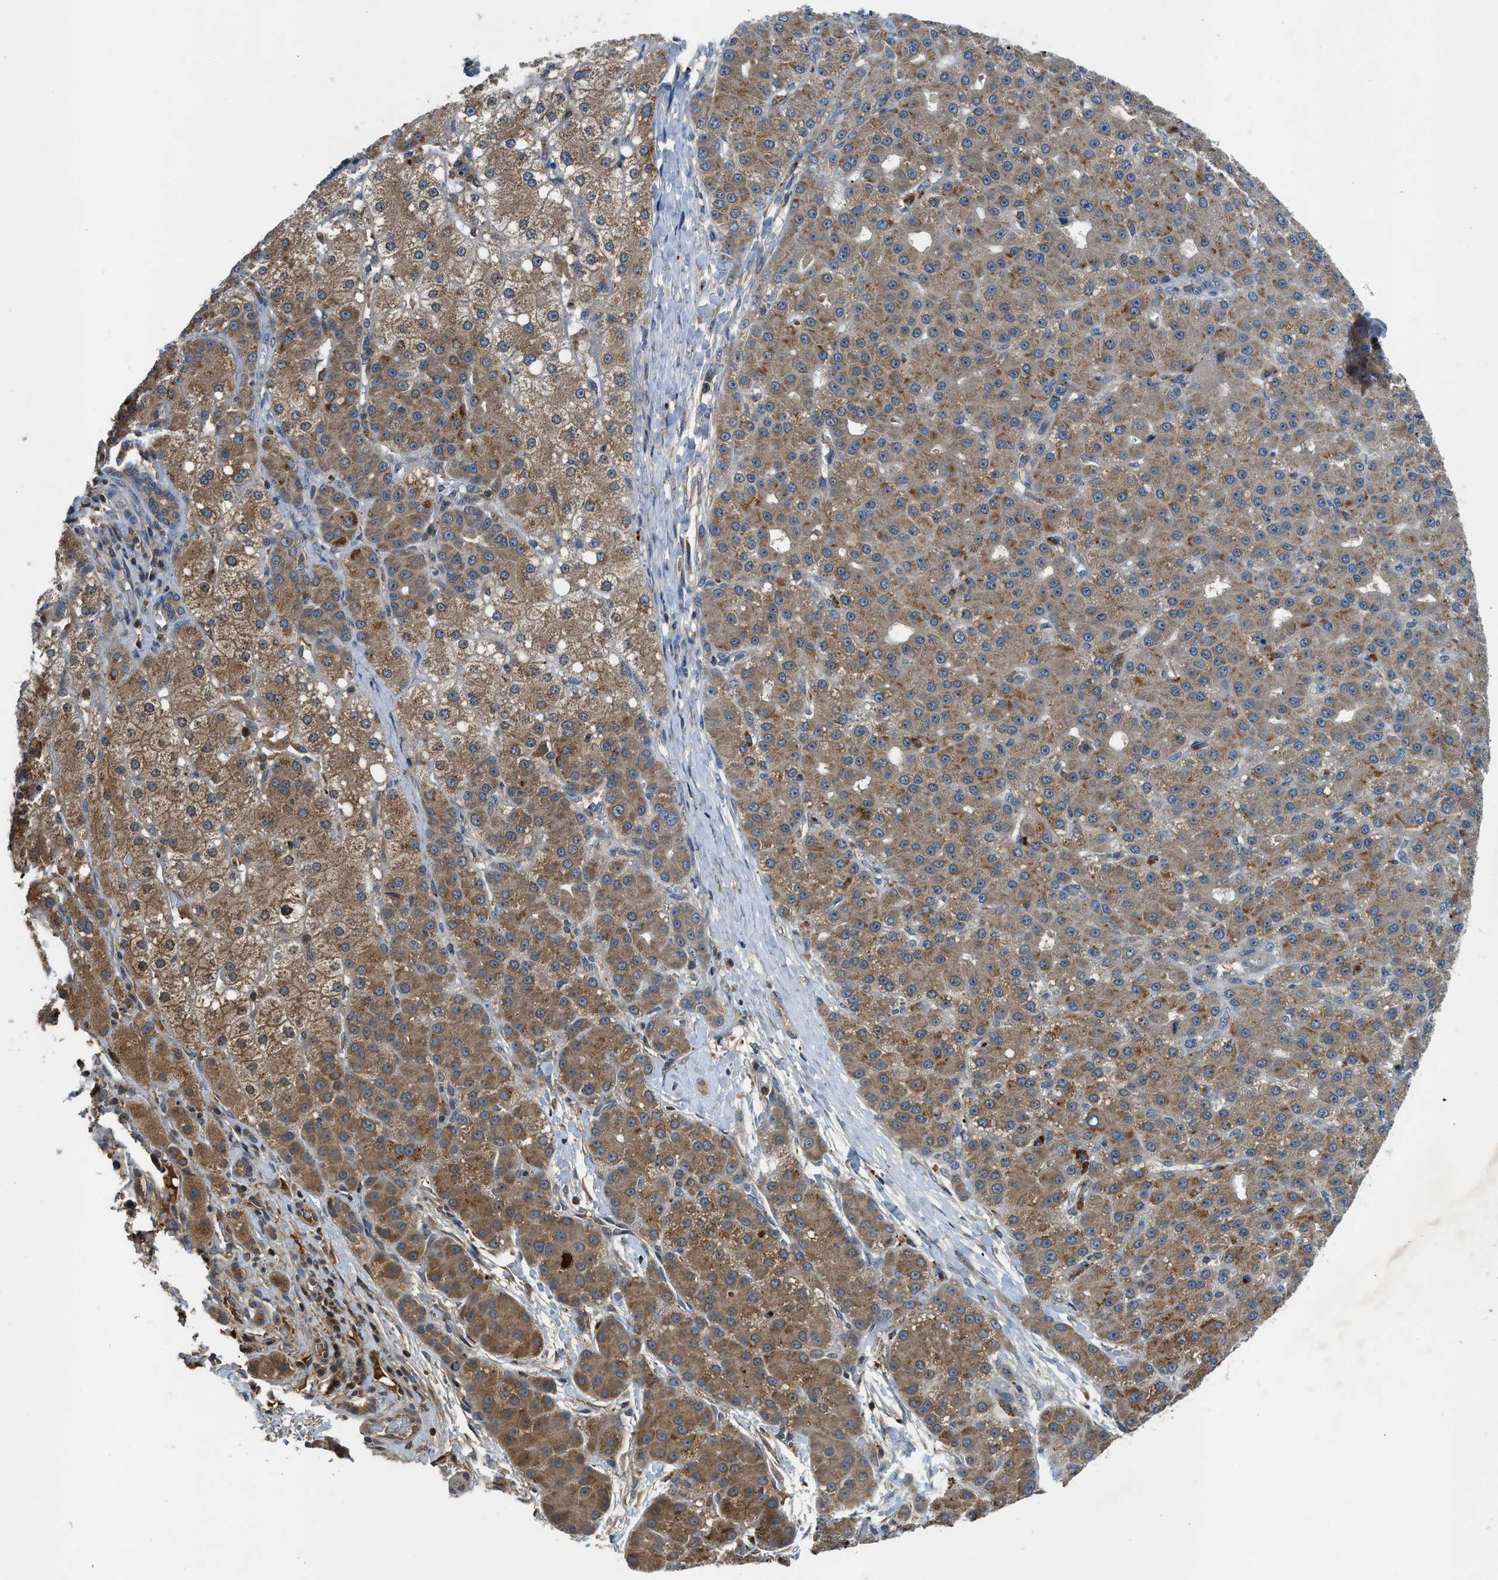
{"staining": {"intensity": "moderate", "quantity": ">75%", "location": "cytoplasmic/membranous"}, "tissue": "liver cancer", "cell_type": "Tumor cells", "image_type": "cancer", "snomed": [{"axis": "morphology", "description": "Carcinoma, Hepatocellular, NOS"}, {"axis": "topography", "description": "Liver"}], "caption": "The histopathology image exhibits staining of hepatocellular carcinoma (liver), revealing moderate cytoplasmic/membranous protein staining (brown color) within tumor cells.", "gene": "PAFAH2", "patient": {"sex": "male", "age": 67}}